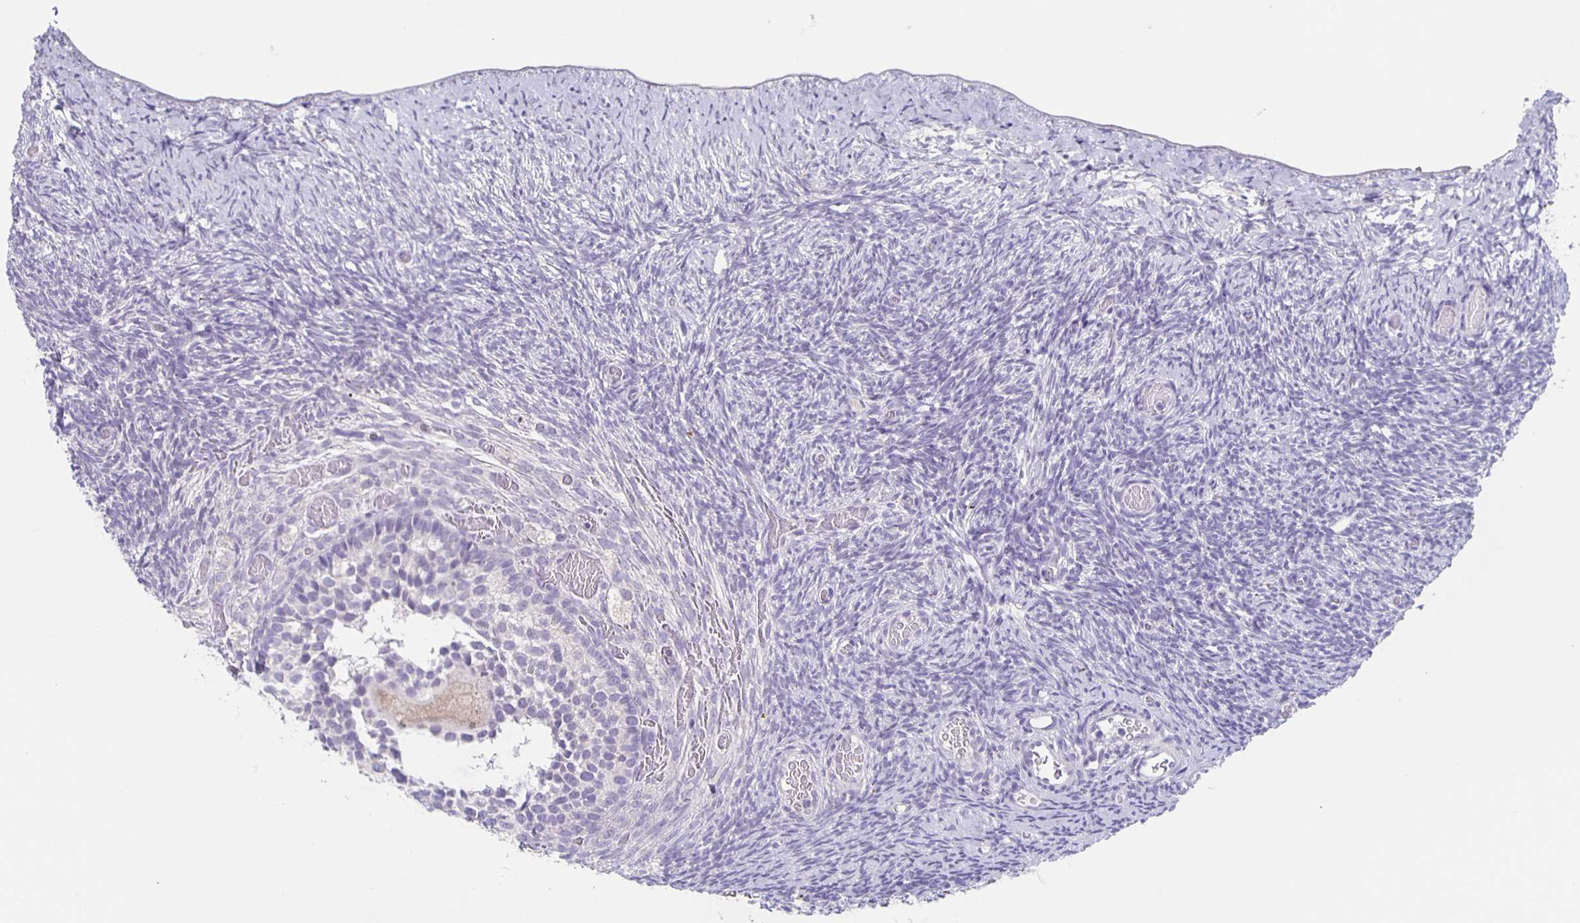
{"staining": {"intensity": "negative", "quantity": "none", "location": "none"}, "tissue": "ovary", "cell_type": "Ovarian stroma cells", "image_type": "normal", "snomed": [{"axis": "morphology", "description": "Normal tissue, NOS"}, {"axis": "topography", "description": "Ovary"}], "caption": "Ovary was stained to show a protein in brown. There is no significant expression in ovarian stroma cells.", "gene": "CARNS1", "patient": {"sex": "female", "age": 39}}